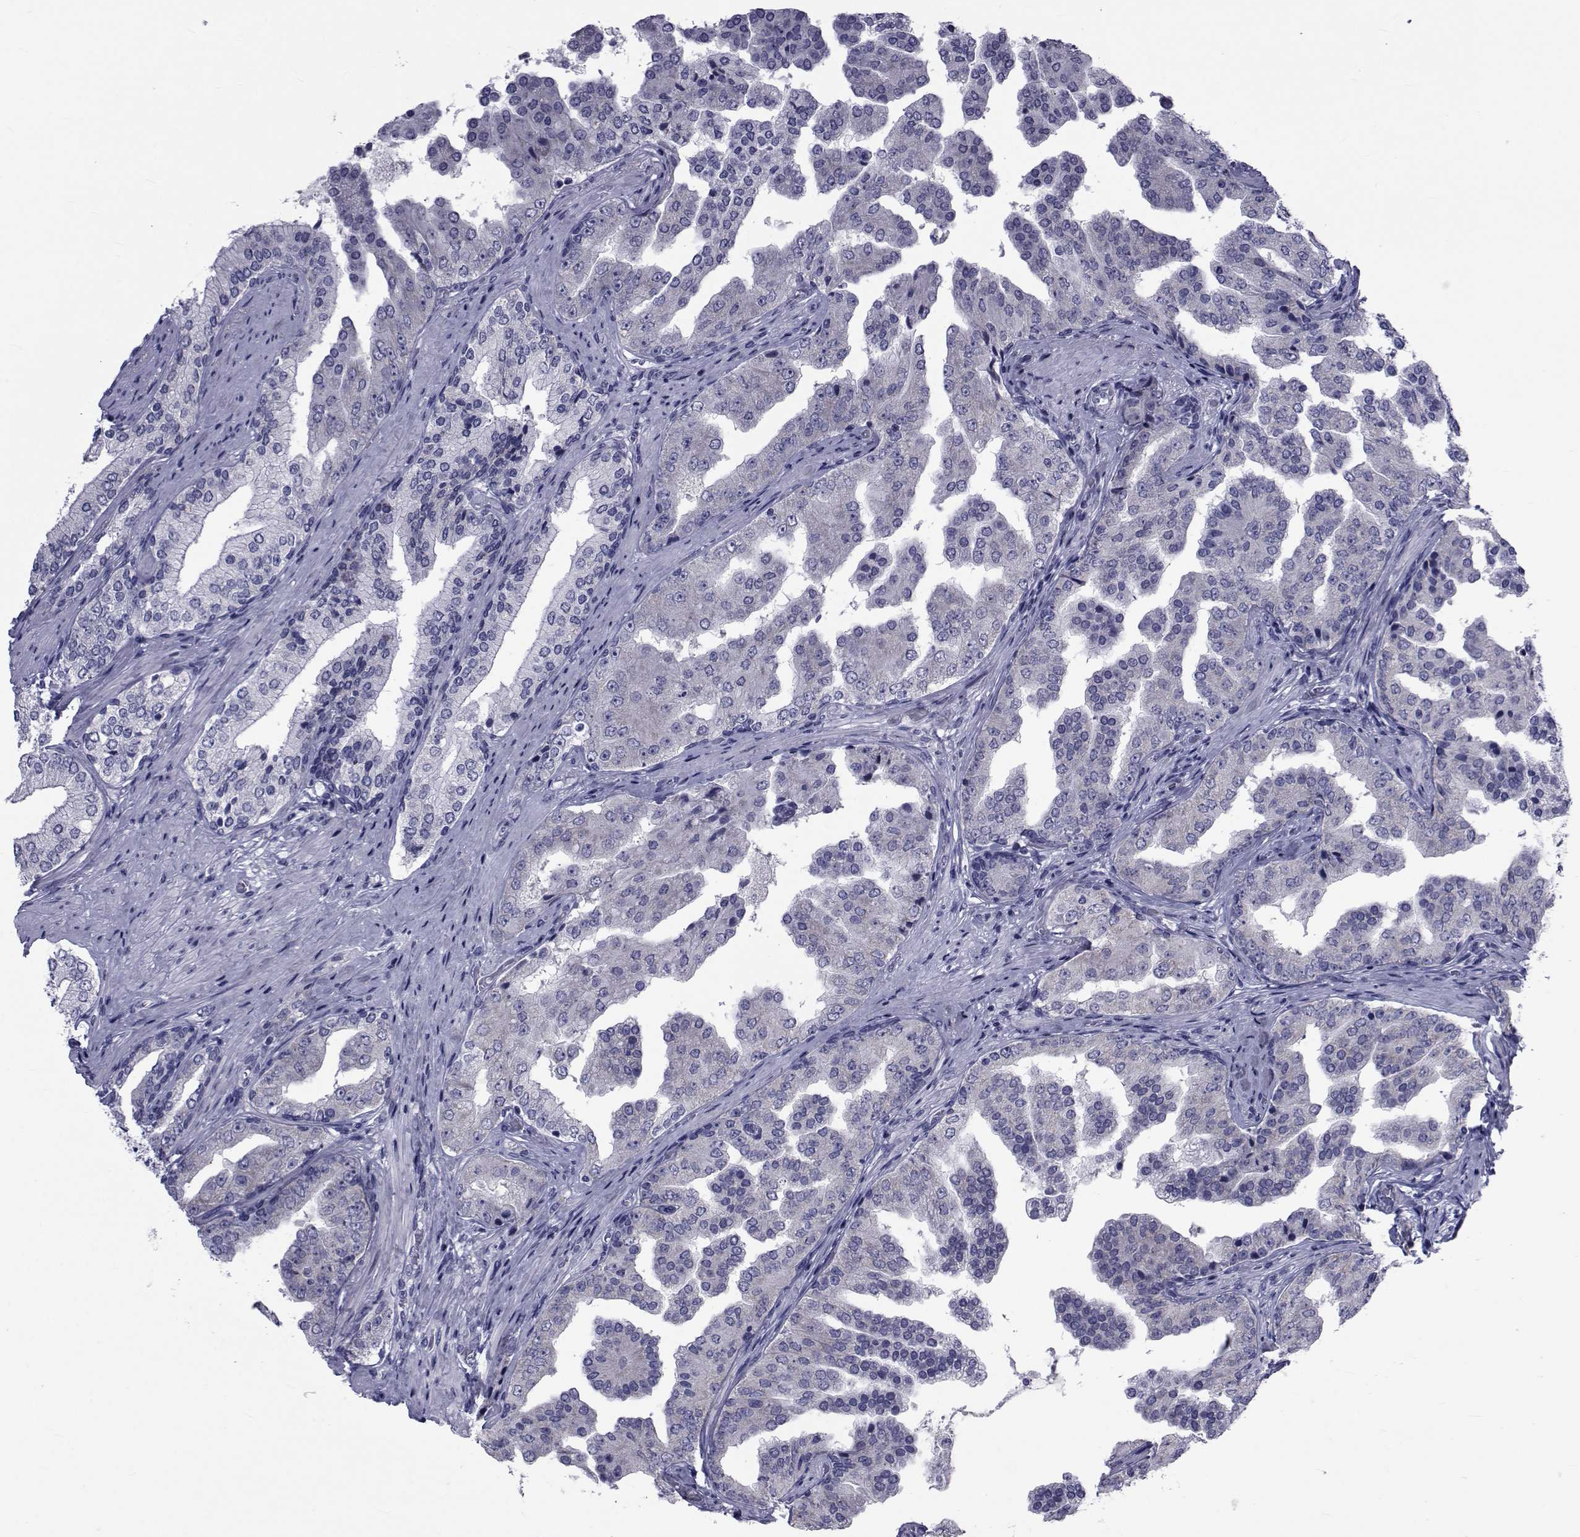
{"staining": {"intensity": "negative", "quantity": "none", "location": "none"}, "tissue": "prostate cancer", "cell_type": "Tumor cells", "image_type": "cancer", "snomed": [{"axis": "morphology", "description": "Adenocarcinoma, Low grade"}, {"axis": "topography", "description": "Prostate and seminal vesicle, NOS"}], "caption": "Immunohistochemistry histopathology image of human prostate cancer (adenocarcinoma (low-grade)) stained for a protein (brown), which reveals no expression in tumor cells.", "gene": "GKAP1", "patient": {"sex": "male", "age": 61}}